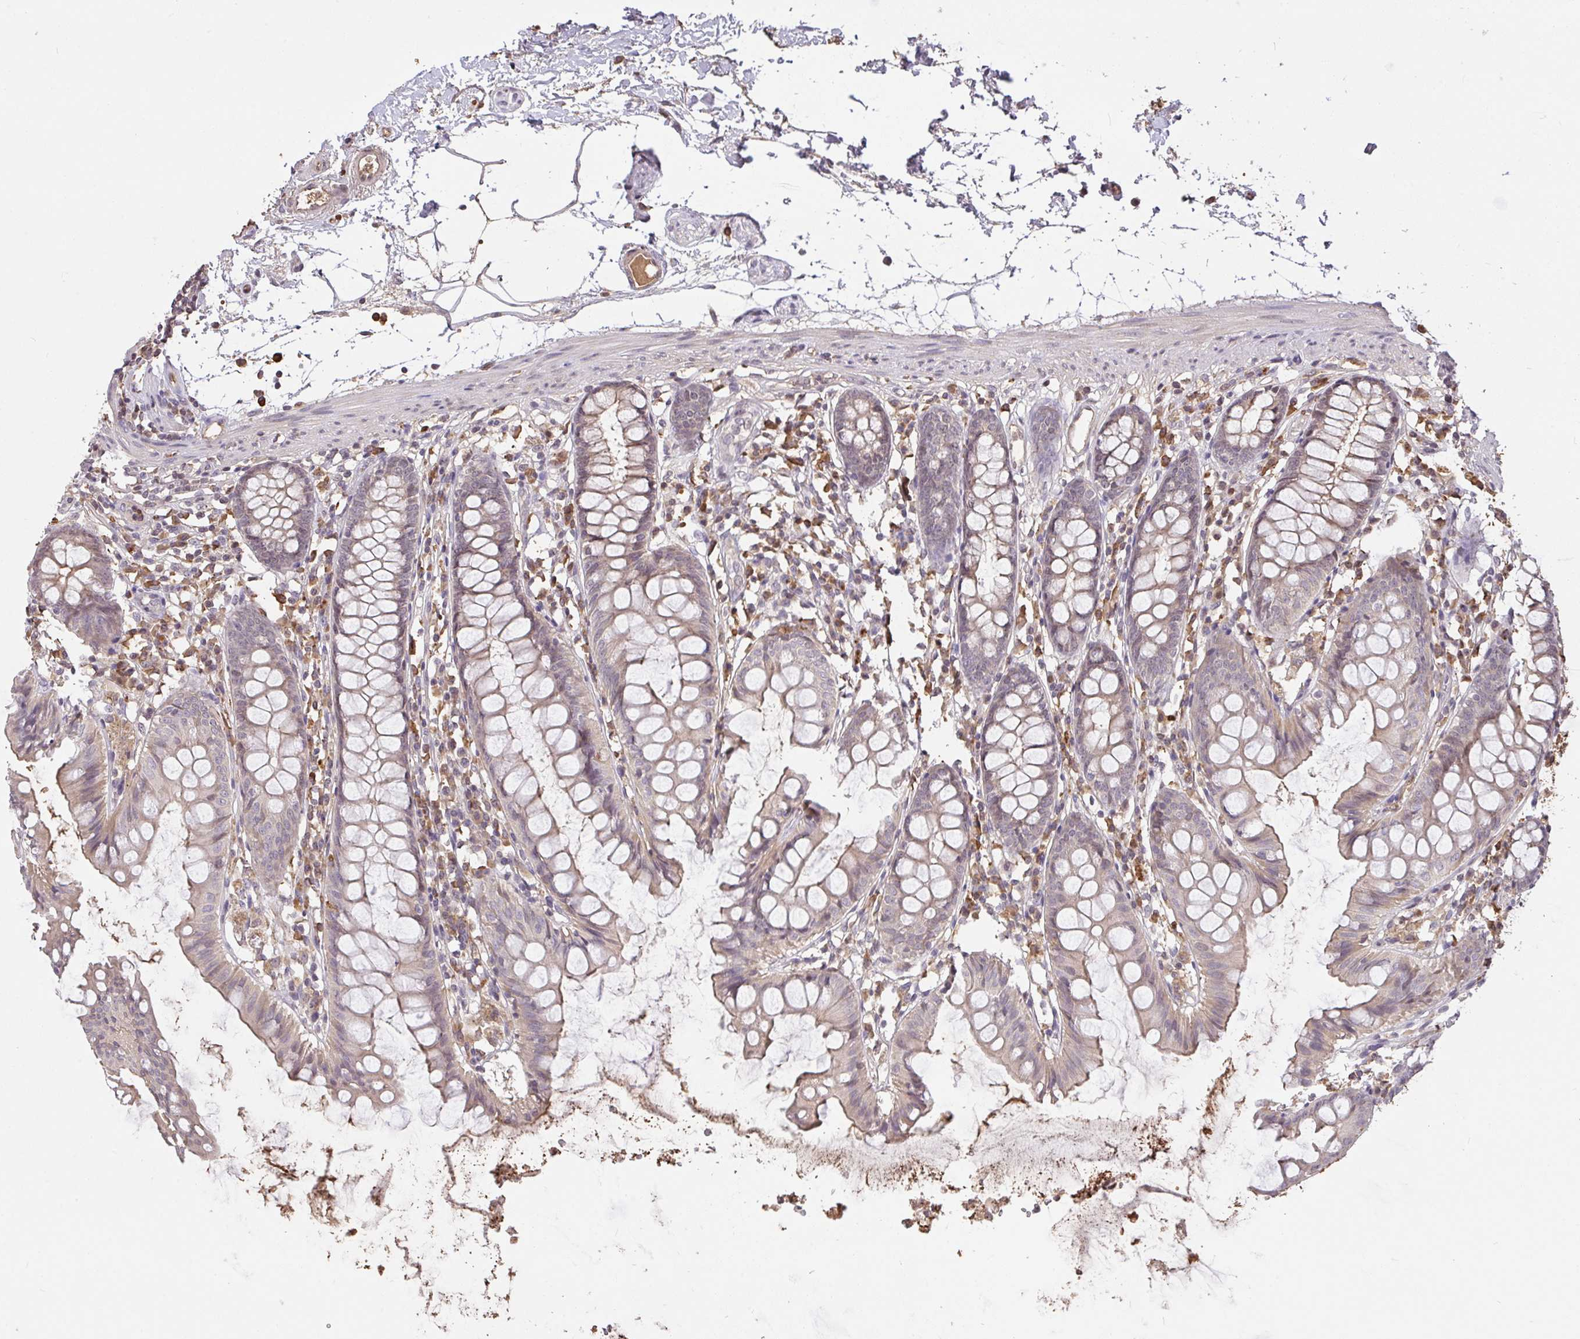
{"staining": {"intensity": "weak", "quantity": "25%-75%", "location": "cytoplasmic/membranous"}, "tissue": "colon", "cell_type": "Endothelial cells", "image_type": "normal", "snomed": [{"axis": "morphology", "description": "Normal tissue, NOS"}, {"axis": "topography", "description": "Colon"}], "caption": "A micrograph of human colon stained for a protein exhibits weak cytoplasmic/membranous brown staining in endothelial cells.", "gene": "FCER1A", "patient": {"sex": "female", "age": 84}}